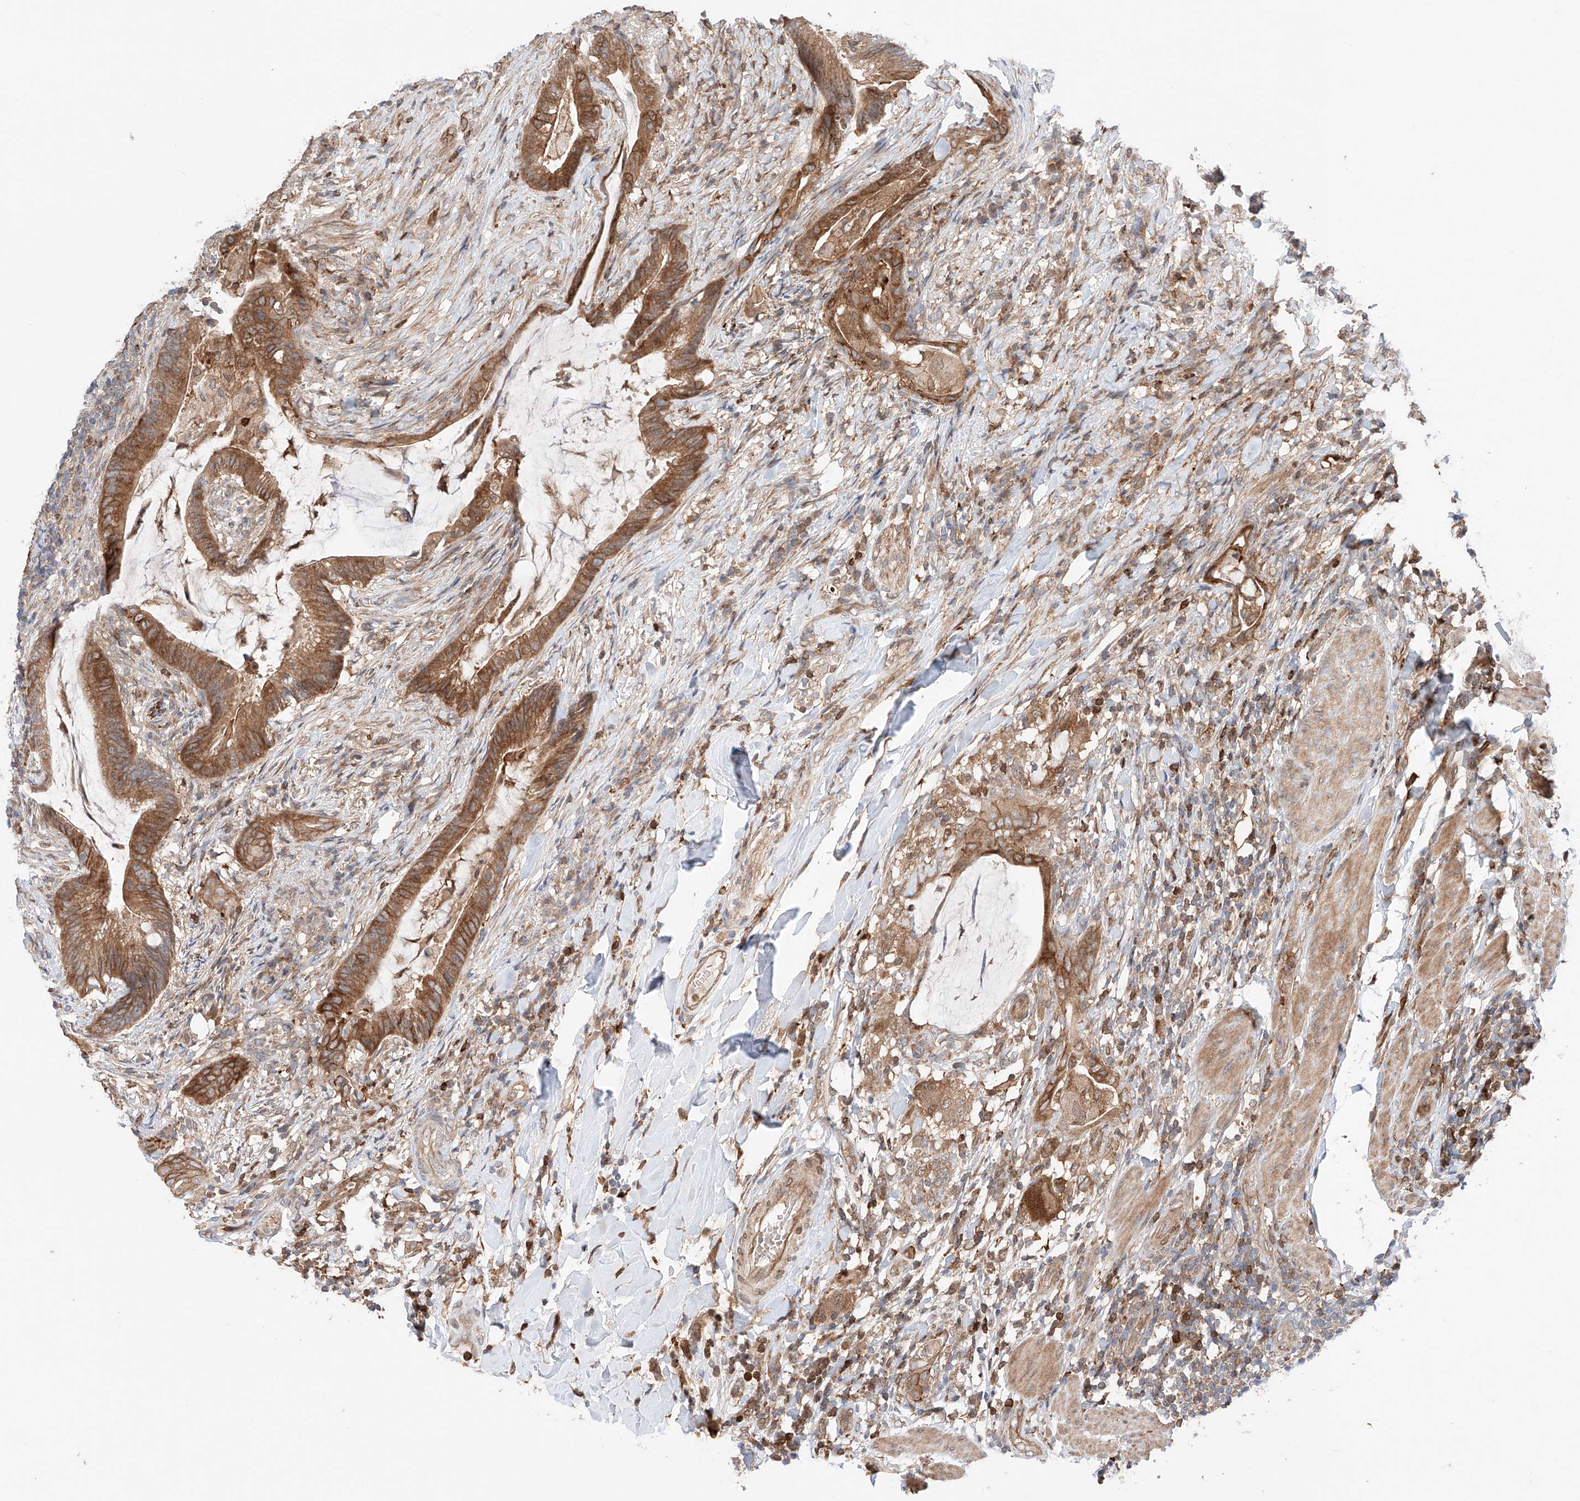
{"staining": {"intensity": "moderate", "quantity": ">75%", "location": "cytoplasmic/membranous"}, "tissue": "colorectal cancer", "cell_type": "Tumor cells", "image_type": "cancer", "snomed": [{"axis": "morphology", "description": "Adenocarcinoma, NOS"}, {"axis": "topography", "description": "Colon"}], "caption": "IHC image of neoplastic tissue: human colorectal adenocarcinoma stained using IHC exhibits medium levels of moderate protein expression localized specifically in the cytoplasmic/membranous of tumor cells, appearing as a cytoplasmic/membranous brown color.", "gene": "IGSF22", "patient": {"sex": "female", "age": 66}}